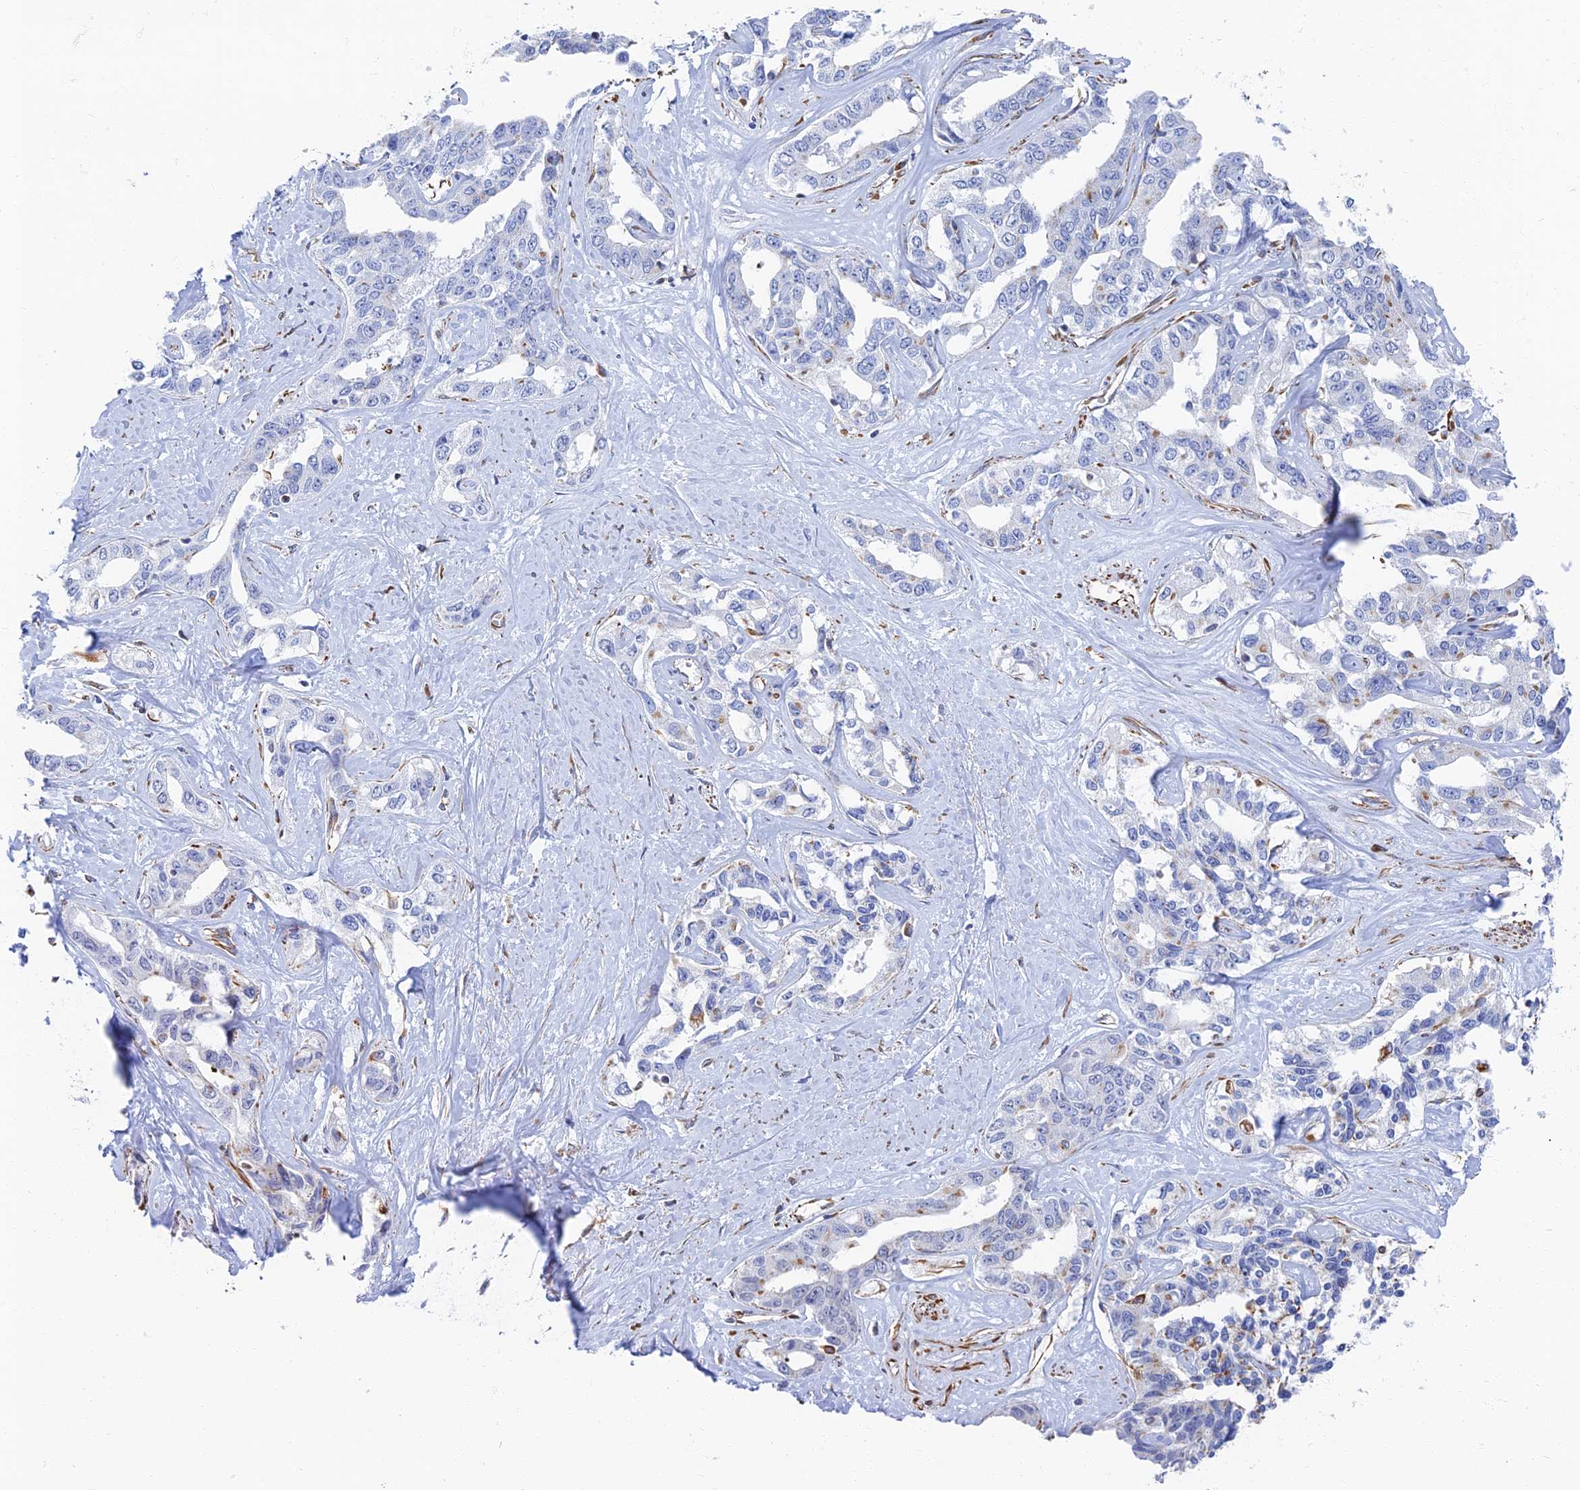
{"staining": {"intensity": "negative", "quantity": "none", "location": "none"}, "tissue": "liver cancer", "cell_type": "Tumor cells", "image_type": "cancer", "snomed": [{"axis": "morphology", "description": "Cholangiocarcinoma"}, {"axis": "topography", "description": "Liver"}], "caption": "Immunohistochemistry (IHC) photomicrograph of neoplastic tissue: human cholangiocarcinoma (liver) stained with DAB (3,3'-diaminobenzidine) demonstrates no significant protein positivity in tumor cells. (DAB (3,3'-diaminobenzidine) immunohistochemistry with hematoxylin counter stain).", "gene": "RMC1", "patient": {"sex": "male", "age": 59}}